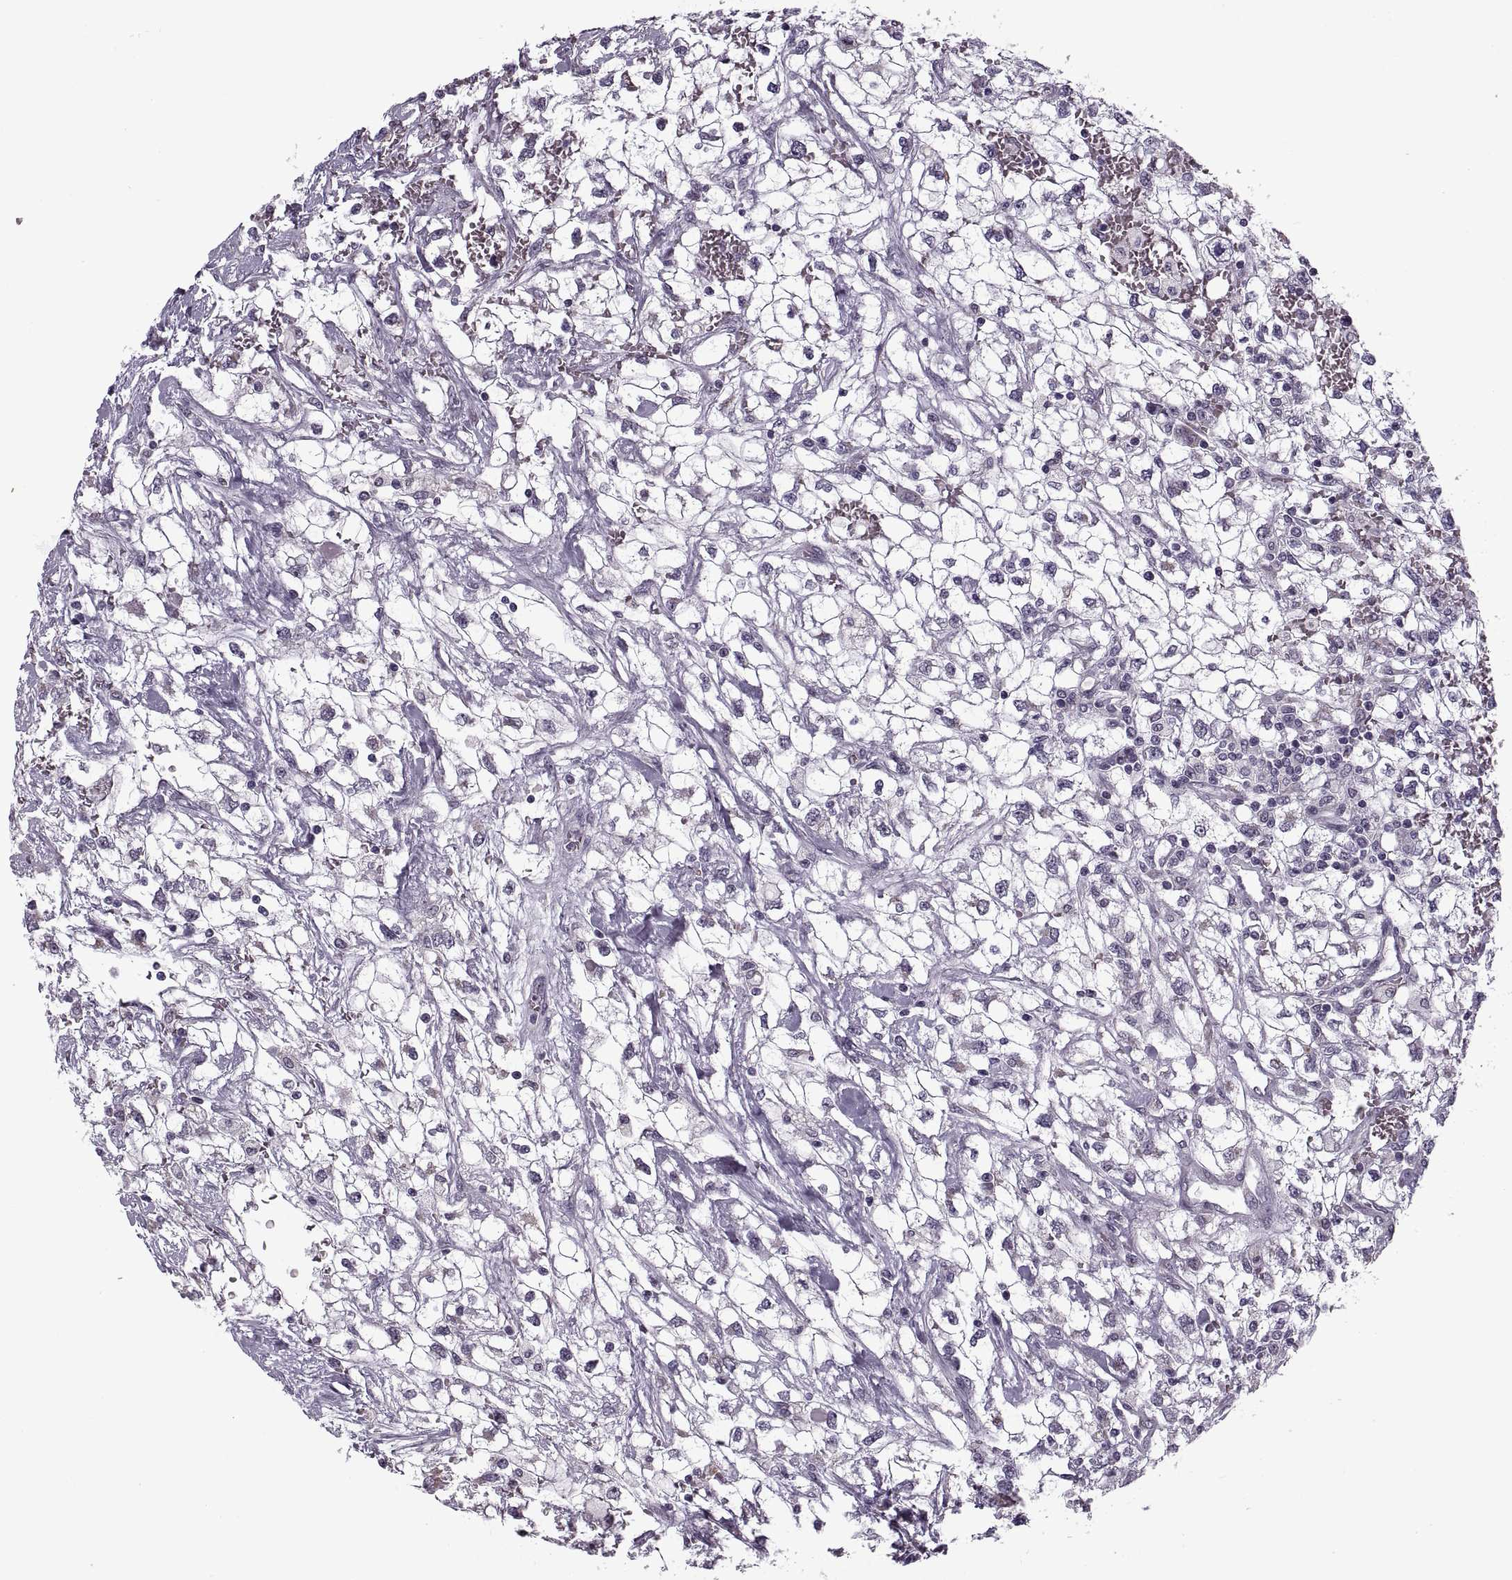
{"staining": {"intensity": "negative", "quantity": "none", "location": "none"}, "tissue": "renal cancer", "cell_type": "Tumor cells", "image_type": "cancer", "snomed": [{"axis": "morphology", "description": "Adenocarcinoma, NOS"}, {"axis": "topography", "description": "Kidney"}], "caption": "Renal adenocarcinoma was stained to show a protein in brown. There is no significant staining in tumor cells. (DAB IHC visualized using brightfield microscopy, high magnification).", "gene": "PRSS37", "patient": {"sex": "male", "age": 59}}